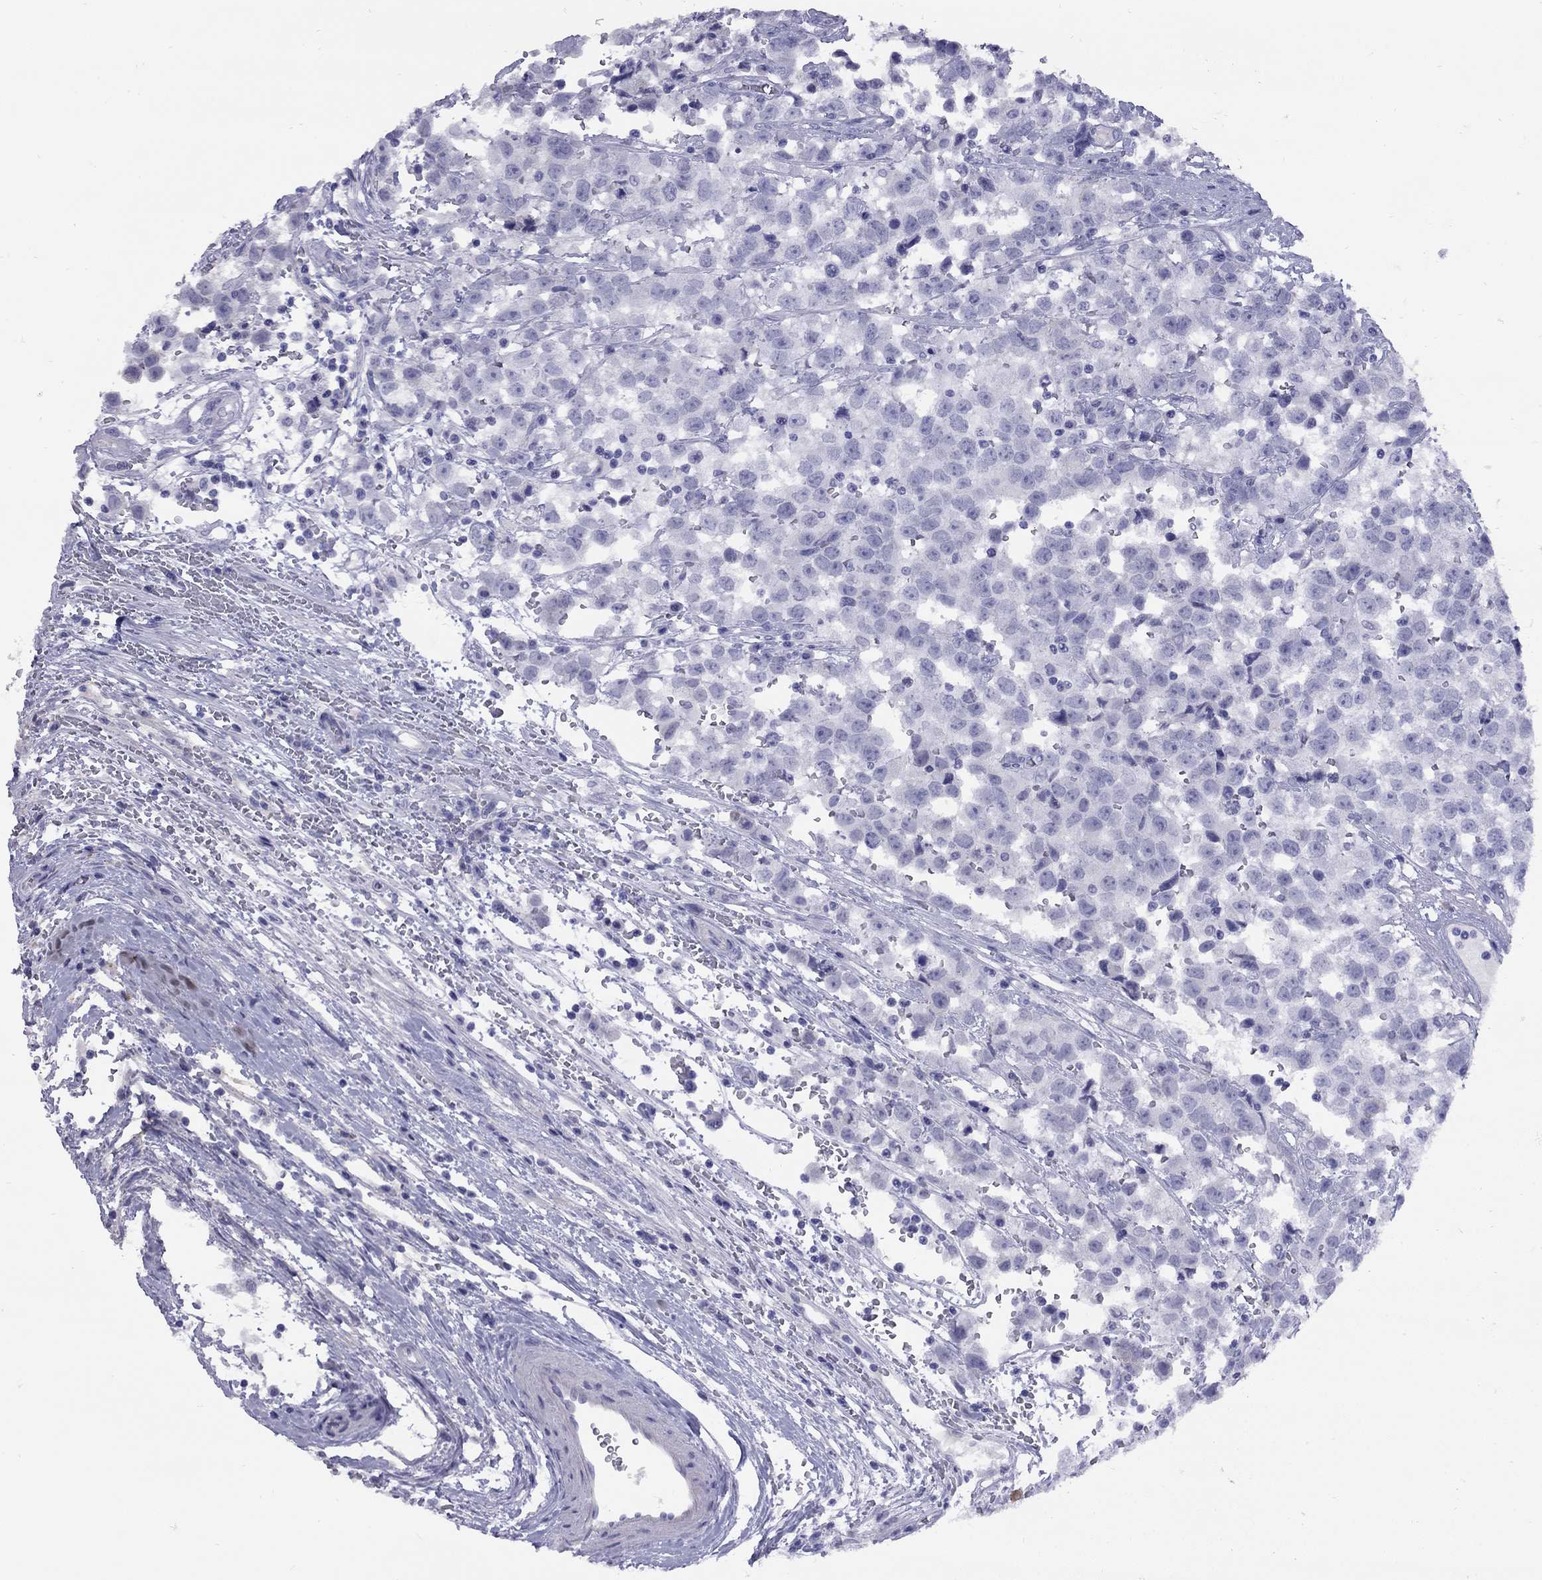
{"staining": {"intensity": "negative", "quantity": "none", "location": "none"}, "tissue": "testis cancer", "cell_type": "Tumor cells", "image_type": "cancer", "snomed": [{"axis": "morphology", "description": "Seminoma, NOS"}, {"axis": "topography", "description": "Testis"}], "caption": "Testis cancer (seminoma) stained for a protein using immunohistochemistry (IHC) shows no expression tumor cells.", "gene": "GRIA2", "patient": {"sex": "male", "age": 34}}